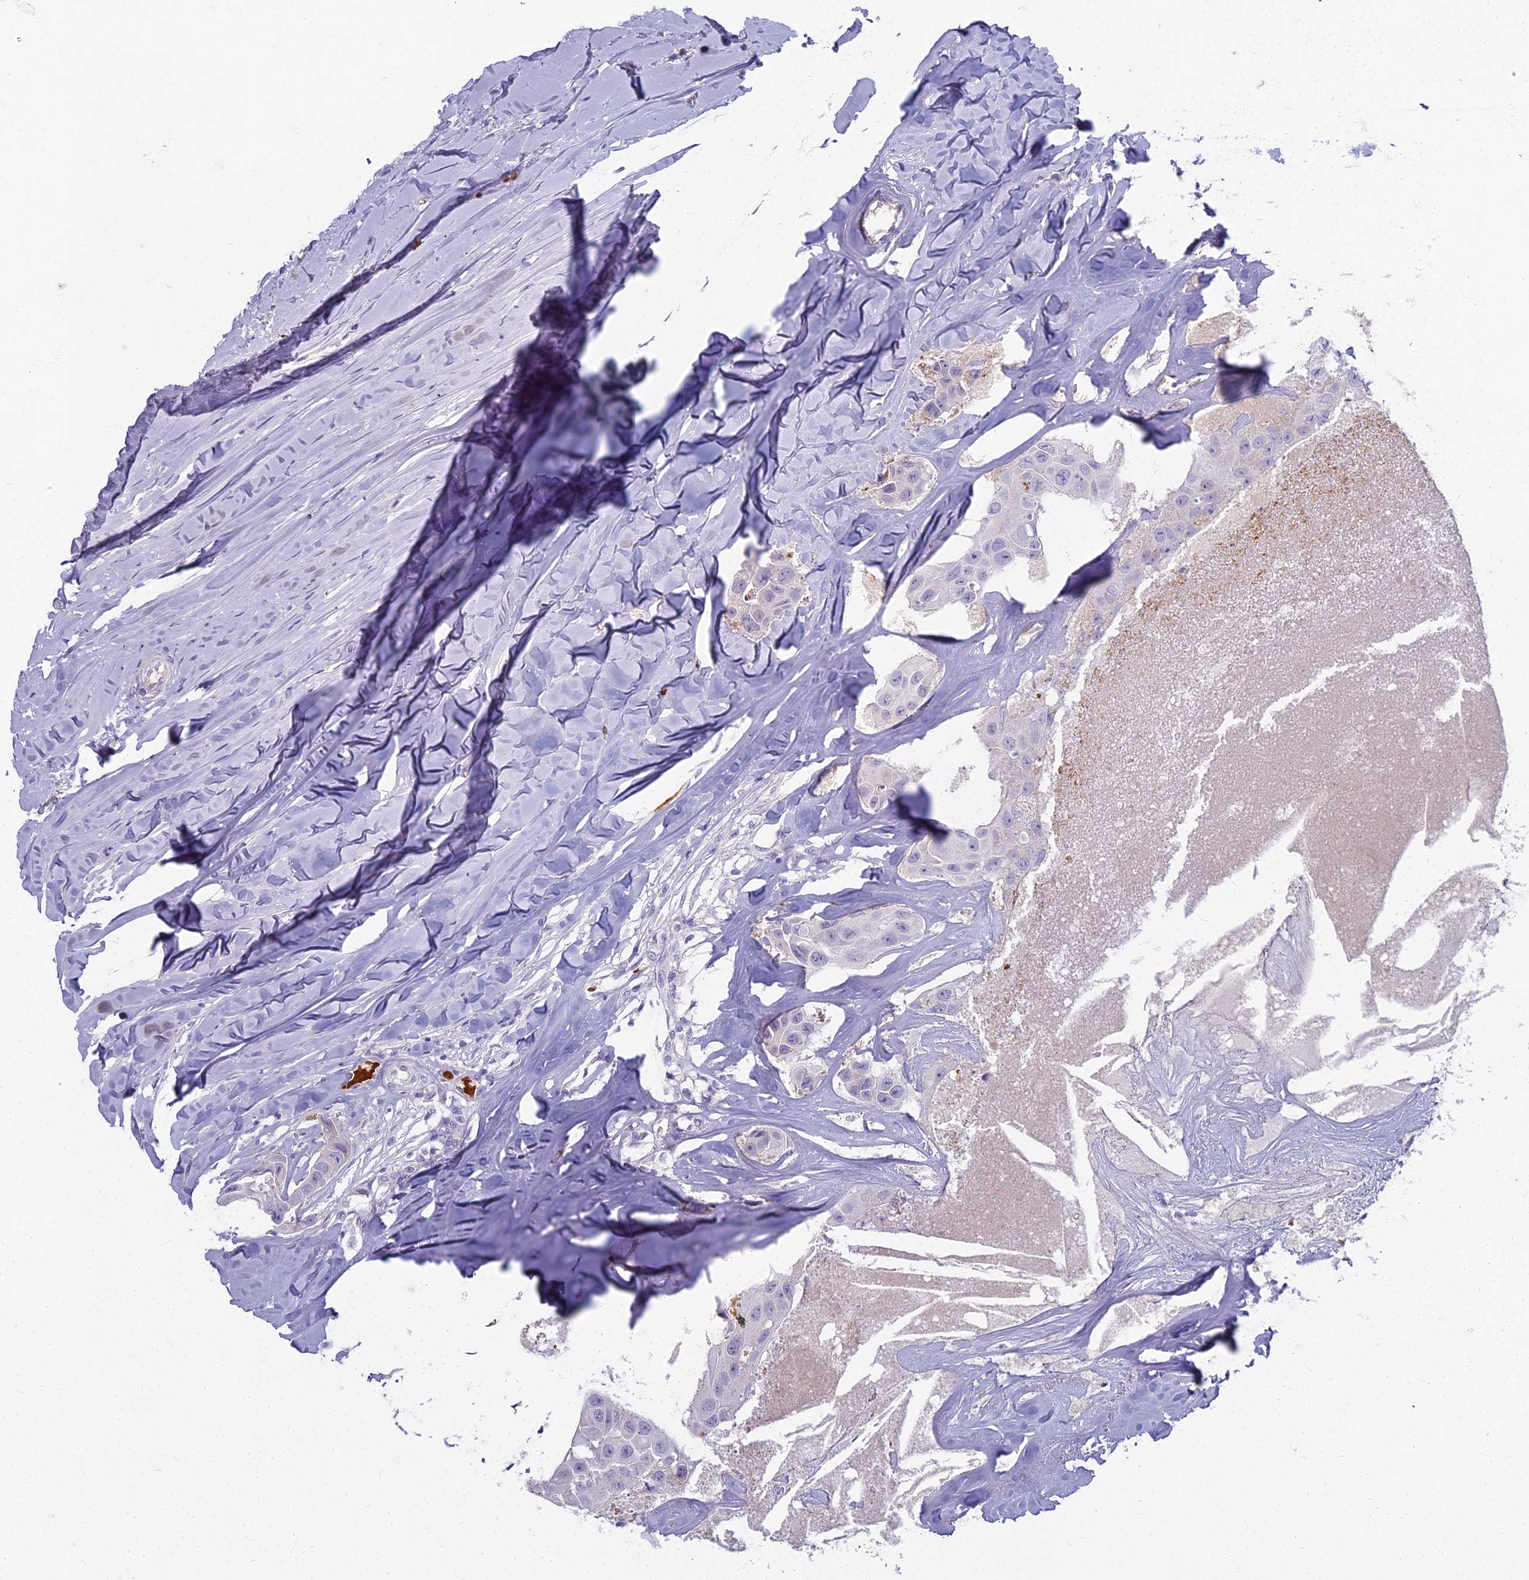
{"staining": {"intensity": "weak", "quantity": "<25%", "location": "cytoplasmic/membranous"}, "tissue": "head and neck cancer", "cell_type": "Tumor cells", "image_type": "cancer", "snomed": [{"axis": "morphology", "description": "Adenocarcinoma, NOS"}, {"axis": "morphology", "description": "Adenocarcinoma, metastatic, NOS"}, {"axis": "topography", "description": "Head-Neck"}], "caption": "Head and neck cancer was stained to show a protein in brown. There is no significant staining in tumor cells. (Stains: DAB immunohistochemistry (IHC) with hematoxylin counter stain, Microscopy: brightfield microscopy at high magnification).", "gene": "ARL15", "patient": {"sex": "male", "age": 75}}